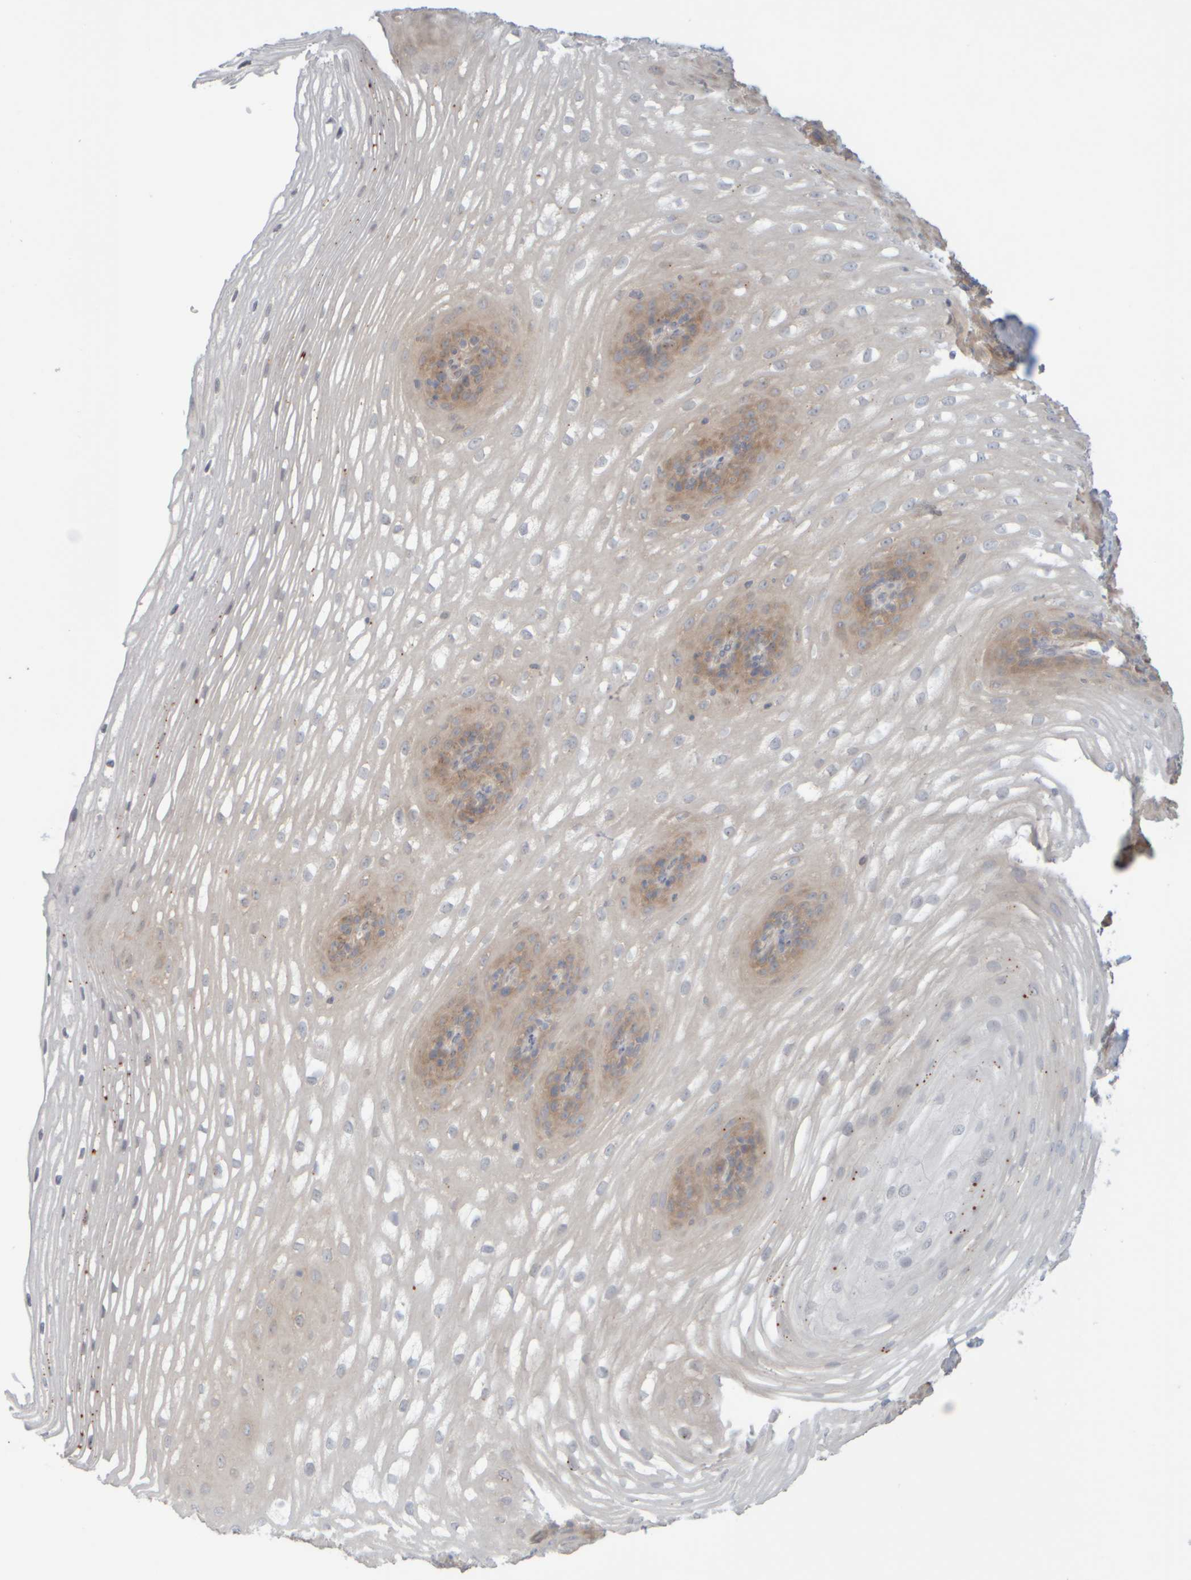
{"staining": {"intensity": "weak", "quantity": "<25%", "location": "cytoplasmic/membranous"}, "tissue": "esophagus", "cell_type": "Squamous epithelial cells", "image_type": "normal", "snomed": [{"axis": "morphology", "description": "Normal tissue, NOS"}, {"axis": "topography", "description": "Esophagus"}], "caption": "Immunohistochemistry (IHC) histopathology image of normal human esophagus stained for a protein (brown), which displays no expression in squamous epithelial cells.", "gene": "GOPC", "patient": {"sex": "female", "age": 66}}